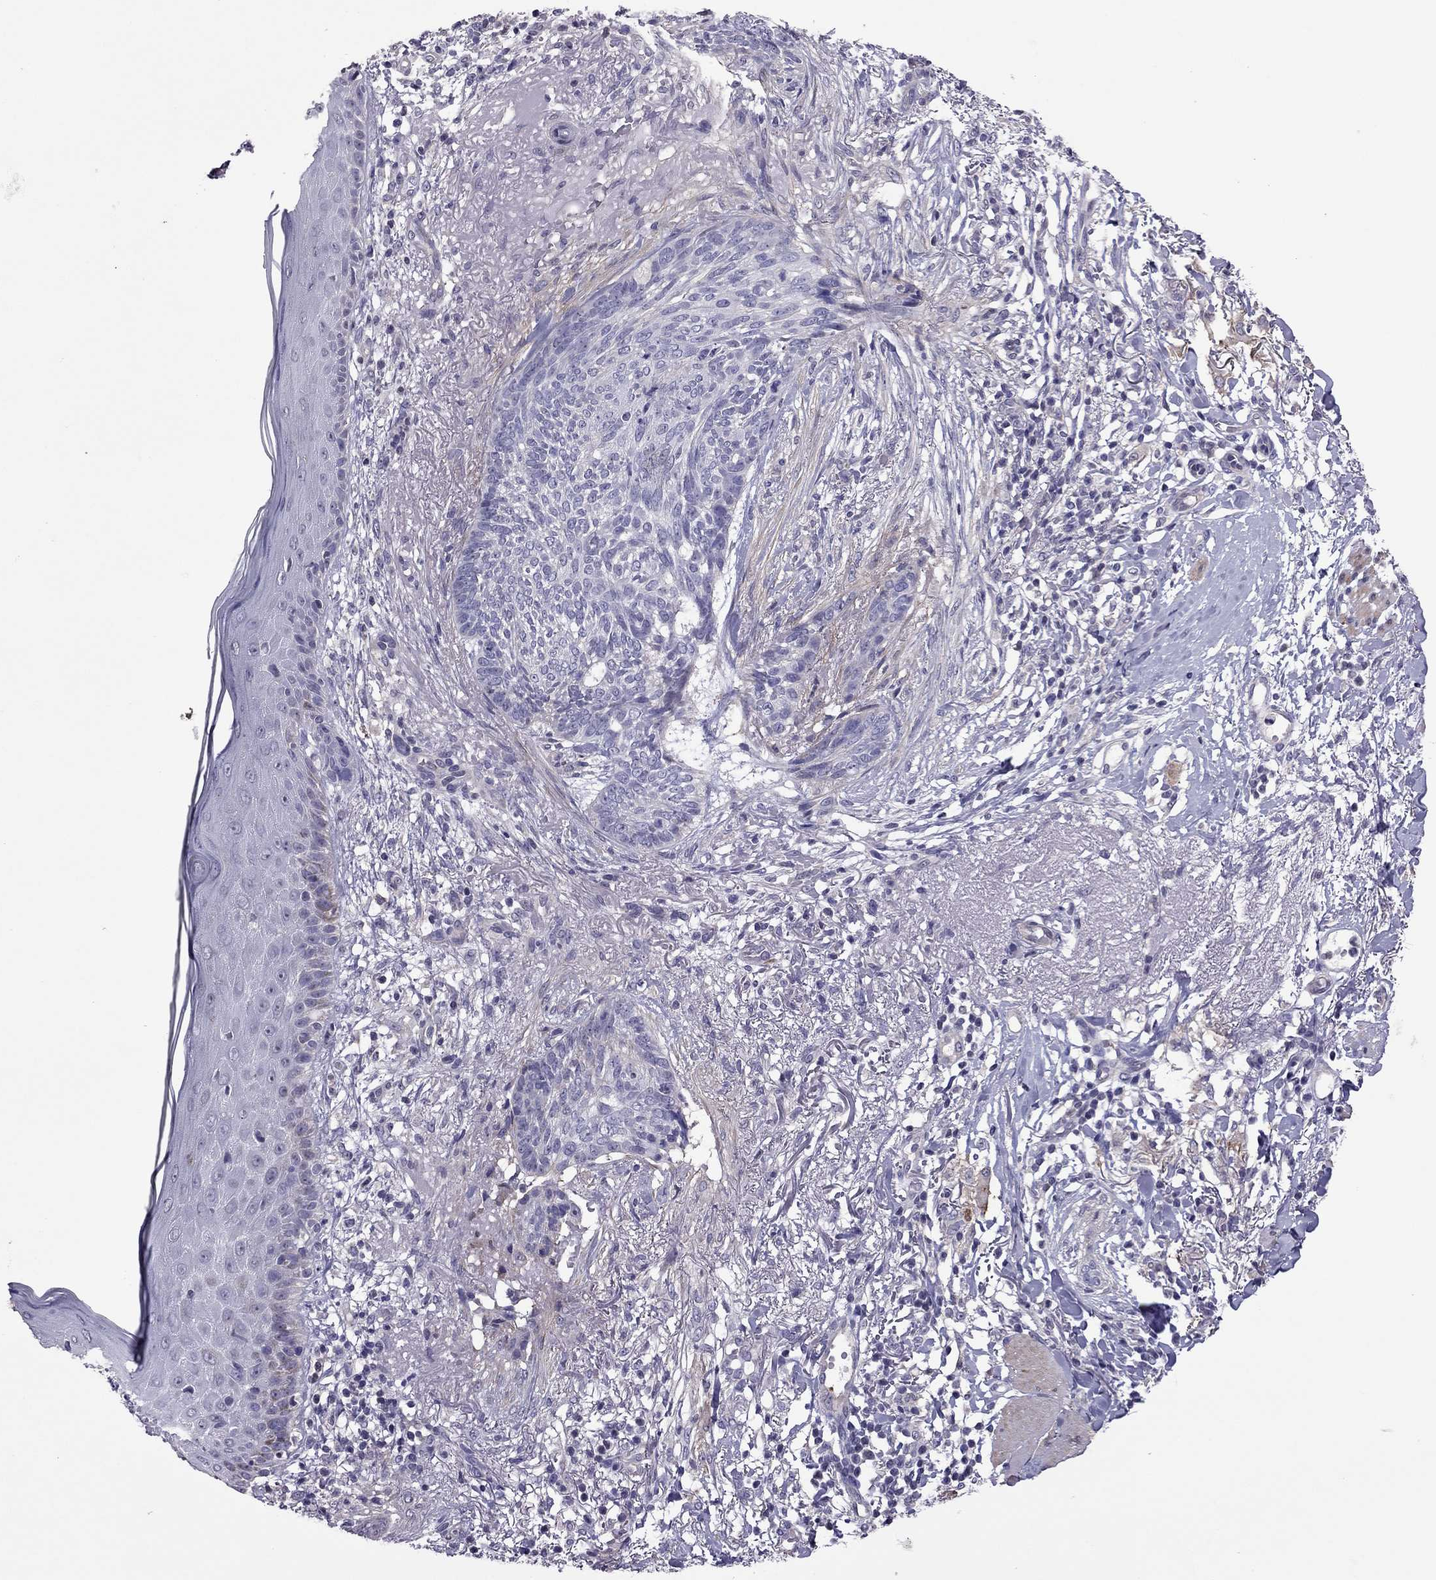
{"staining": {"intensity": "negative", "quantity": "none", "location": "none"}, "tissue": "skin cancer", "cell_type": "Tumor cells", "image_type": "cancer", "snomed": [{"axis": "morphology", "description": "Normal tissue, NOS"}, {"axis": "morphology", "description": "Basal cell carcinoma"}, {"axis": "topography", "description": "Skin"}], "caption": "DAB (3,3'-diaminobenzidine) immunohistochemical staining of human skin cancer (basal cell carcinoma) displays no significant staining in tumor cells. Nuclei are stained in blue.", "gene": "SLC16A8", "patient": {"sex": "male", "age": 84}}